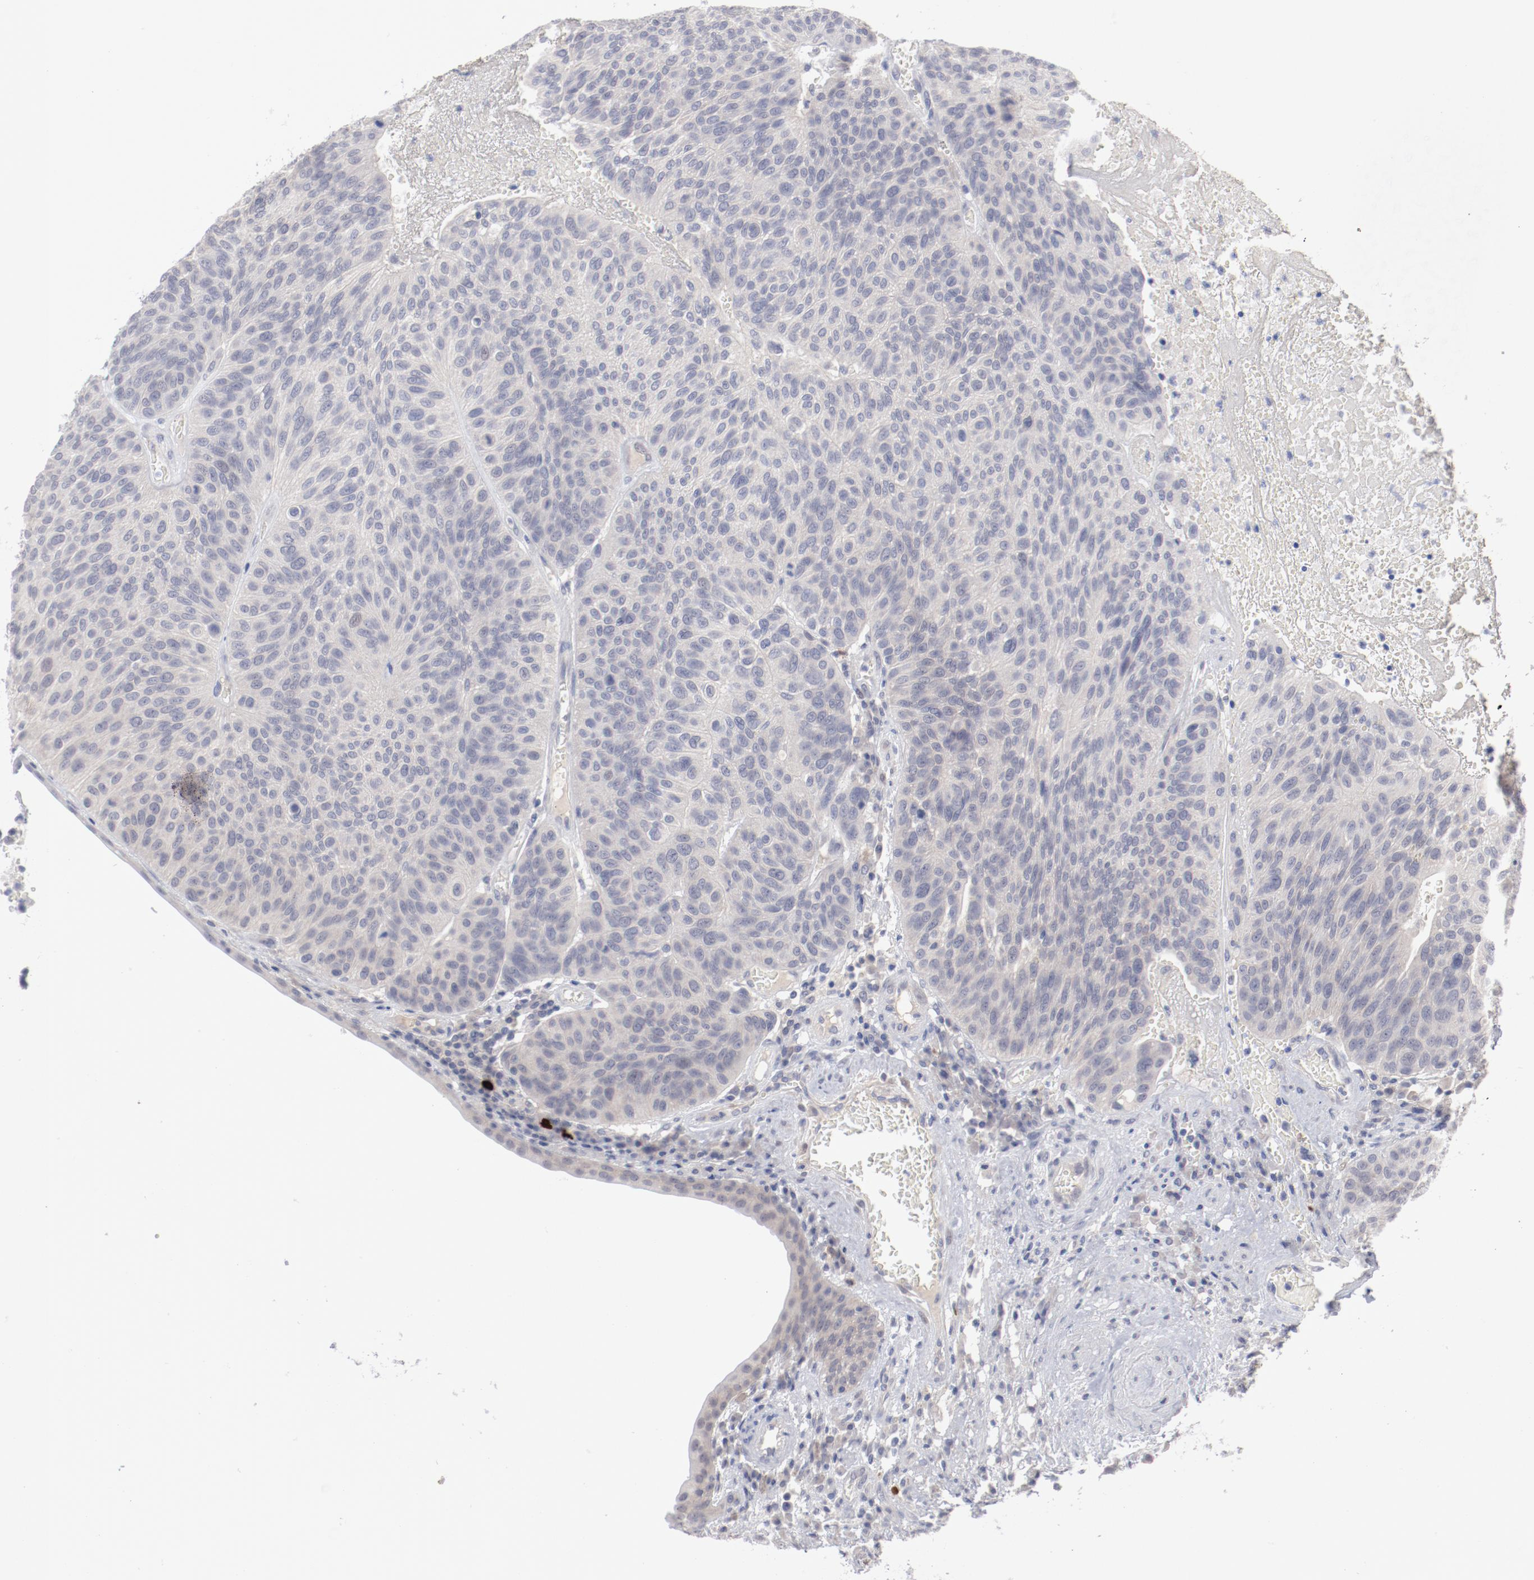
{"staining": {"intensity": "negative", "quantity": "none", "location": "none"}, "tissue": "urothelial cancer", "cell_type": "Tumor cells", "image_type": "cancer", "snomed": [{"axis": "morphology", "description": "Urothelial carcinoma, High grade"}, {"axis": "topography", "description": "Urinary bladder"}], "caption": "This is an immunohistochemistry photomicrograph of urothelial carcinoma (high-grade). There is no staining in tumor cells.", "gene": "SH3BGR", "patient": {"sex": "male", "age": 66}}